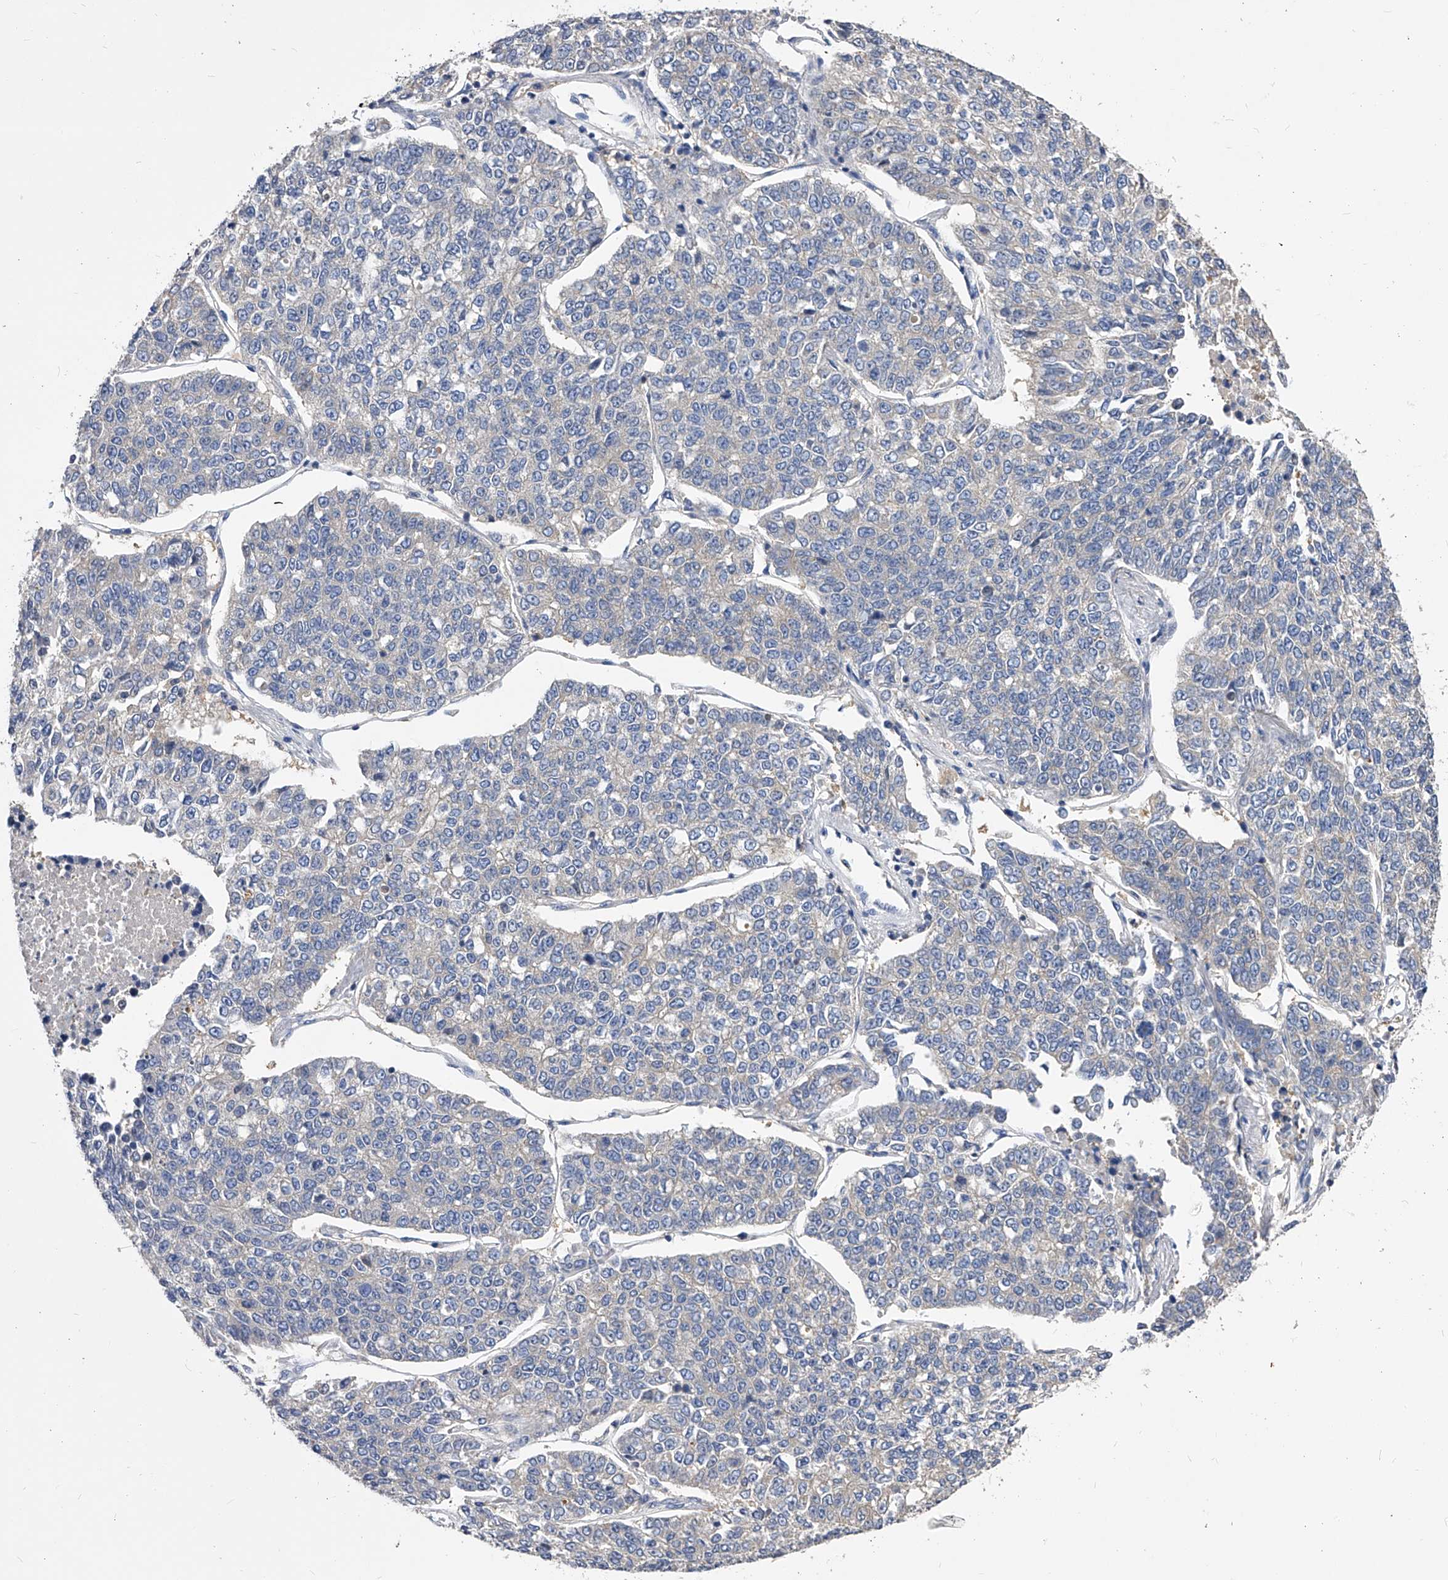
{"staining": {"intensity": "negative", "quantity": "none", "location": "none"}, "tissue": "lung cancer", "cell_type": "Tumor cells", "image_type": "cancer", "snomed": [{"axis": "morphology", "description": "Adenocarcinoma, NOS"}, {"axis": "topography", "description": "Lung"}], "caption": "IHC micrograph of neoplastic tissue: human lung cancer (adenocarcinoma) stained with DAB (3,3'-diaminobenzidine) shows no significant protein staining in tumor cells. (Stains: DAB immunohistochemistry with hematoxylin counter stain, Microscopy: brightfield microscopy at high magnification).", "gene": "APEH", "patient": {"sex": "male", "age": 49}}